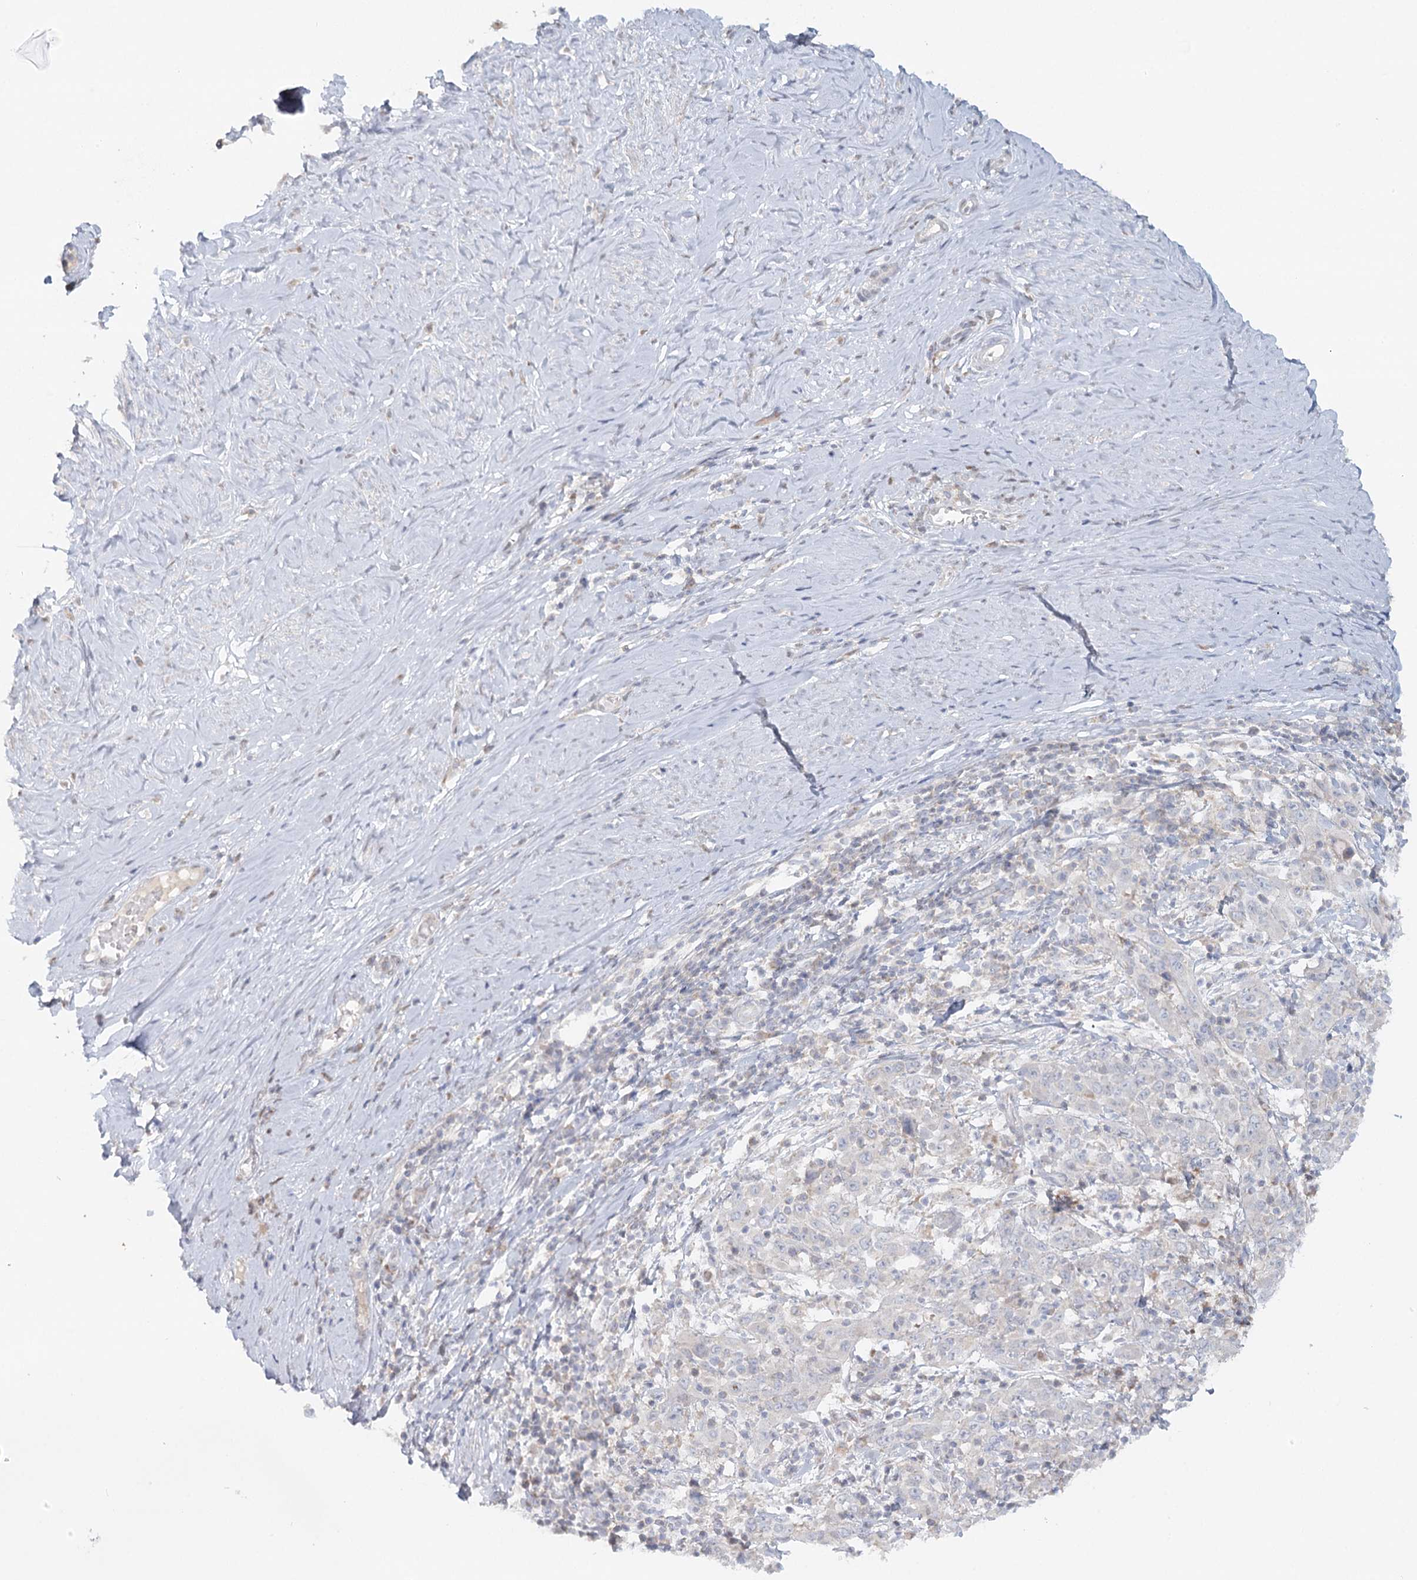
{"staining": {"intensity": "negative", "quantity": "none", "location": "none"}, "tissue": "cervical cancer", "cell_type": "Tumor cells", "image_type": "cancer", "snomed": [{"axis": "morphology", "description": "Squamous cell carcinoma, NOS"}, {"axis": "topography", "description": "Cervix"}], "caption": "A histopathology image of human cervical squamous cell carcinoma is negative for staining in tumor cells.", "gene": "PSAPL1", "patient": {"sex": "female", "age": 46}}